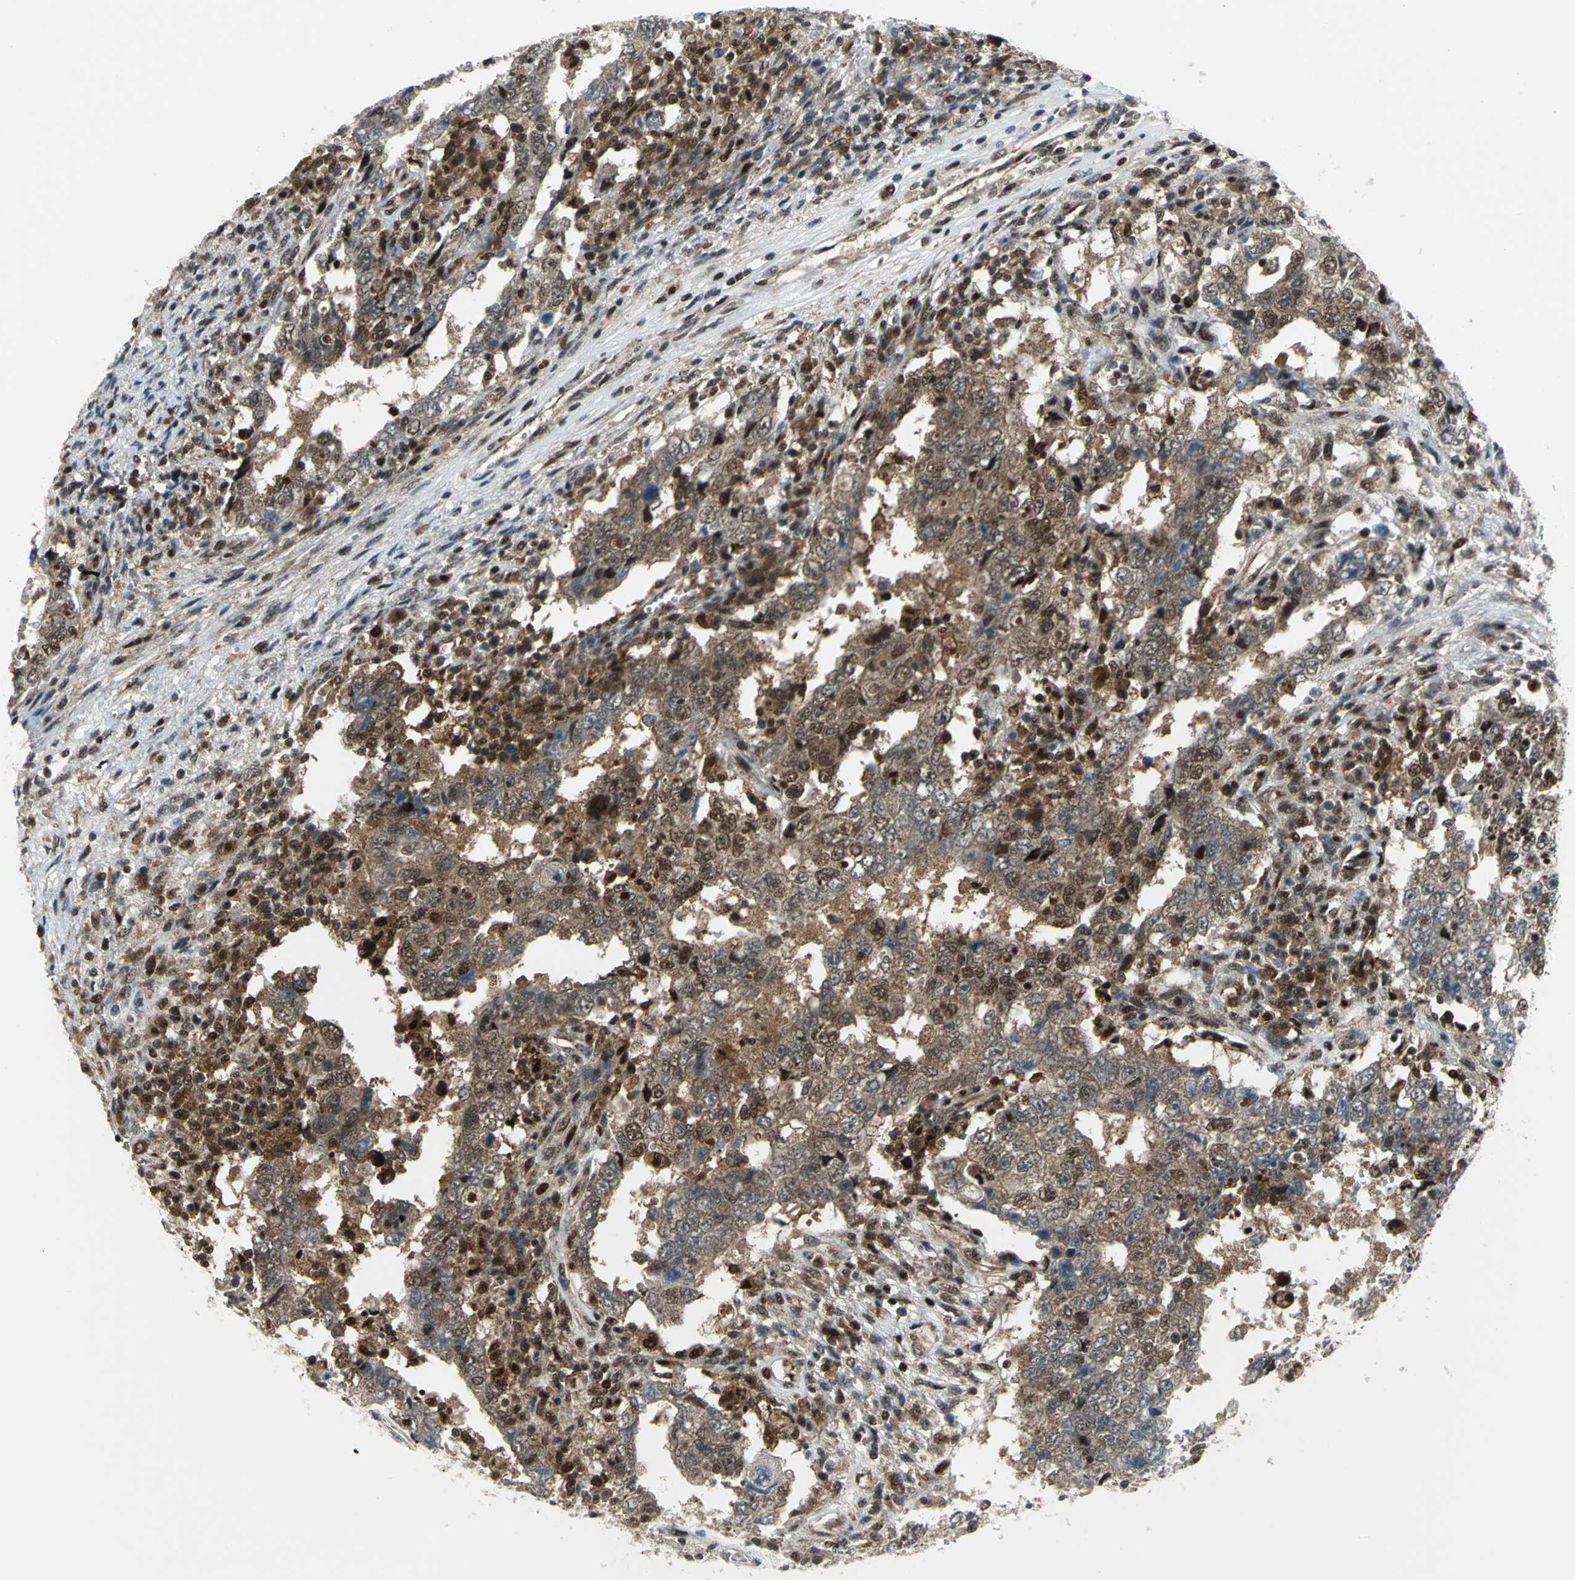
{"staining": {"intensity": "moderate", "quantity": "25%-75%", "location": "cytoplasmic/membranous,nuclear"}, "tissue": "testis cancer", "cell_type": "Tumor cells", "image_type": "cancer", "snomed": [{"axis": "morphology", "description": "Carcinoma, Embryonal, NOS"}, {"axis": "topography", "description": "Testis"}], "caption": "Protein staining exhibits moderate cytoplasmic/membranous and nuclear expression in approximately 25%-75% of tumor cells in testis cancer (embryonal carcinoma). (DAB IHC, brown staining for protein, blue staining for nuclei).", "gene": "PSMA4", "patient": {"sex": "male", "age": 26}}